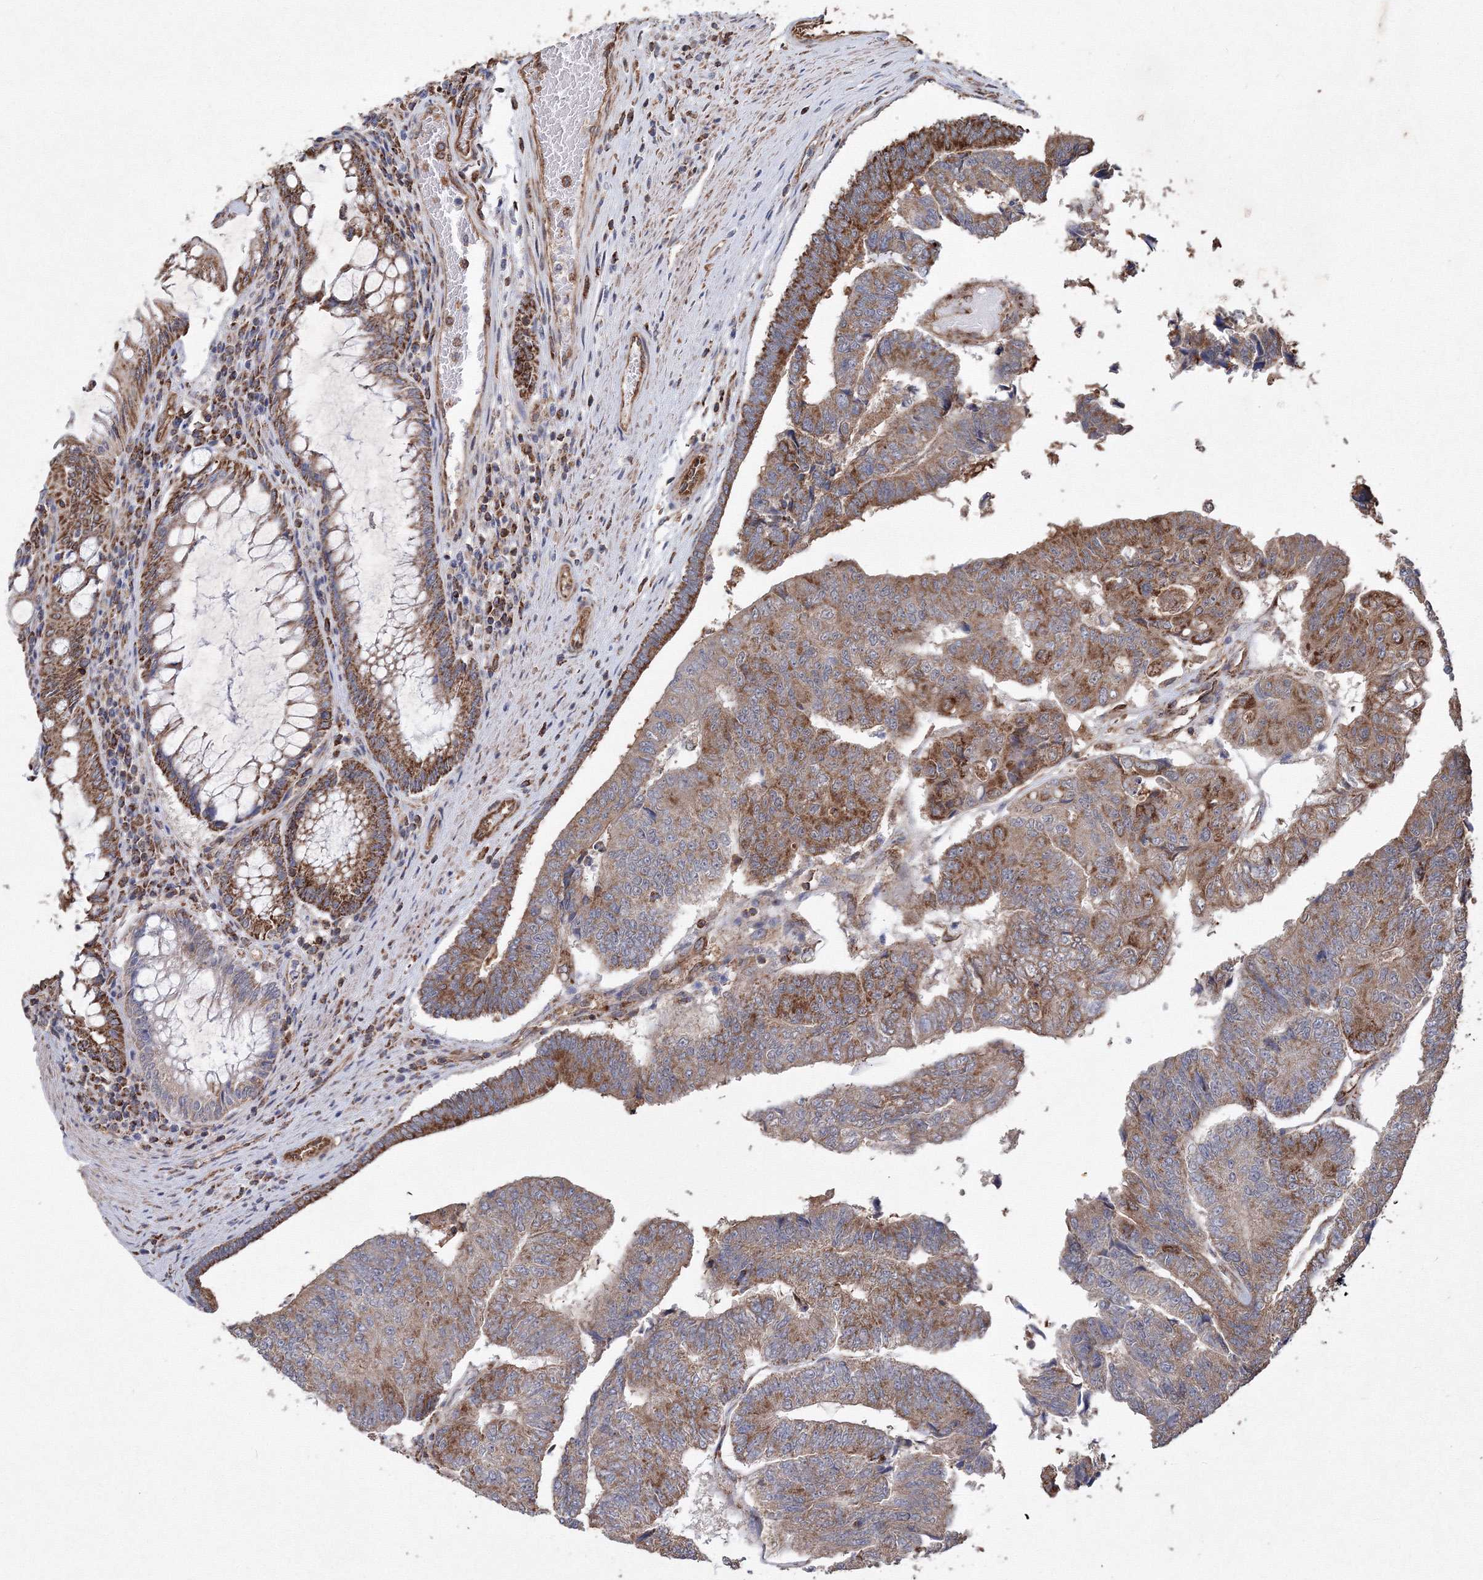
{"staining": {"intensity": "moderate", "quantity": ">75%", "location": "cytoplasmic/membranous"}, "tissue": "colorectal cancer", "cell_type": "Tumor cells", "image_type": "cancer", "snomed": [{"axis": "morphology", "description": "Adenocarcinoma, NOS"}, {"axis": "topography", "description": "Colon"}], "caption": "Colorectal adenocarcinoma stained for a protein (brown) reveals moderate cytoplasmic/membranous positive expression in about >75% of tumor cells.", "gene": "TMEM139", "patient": {"sex": "female", "age": 67}}